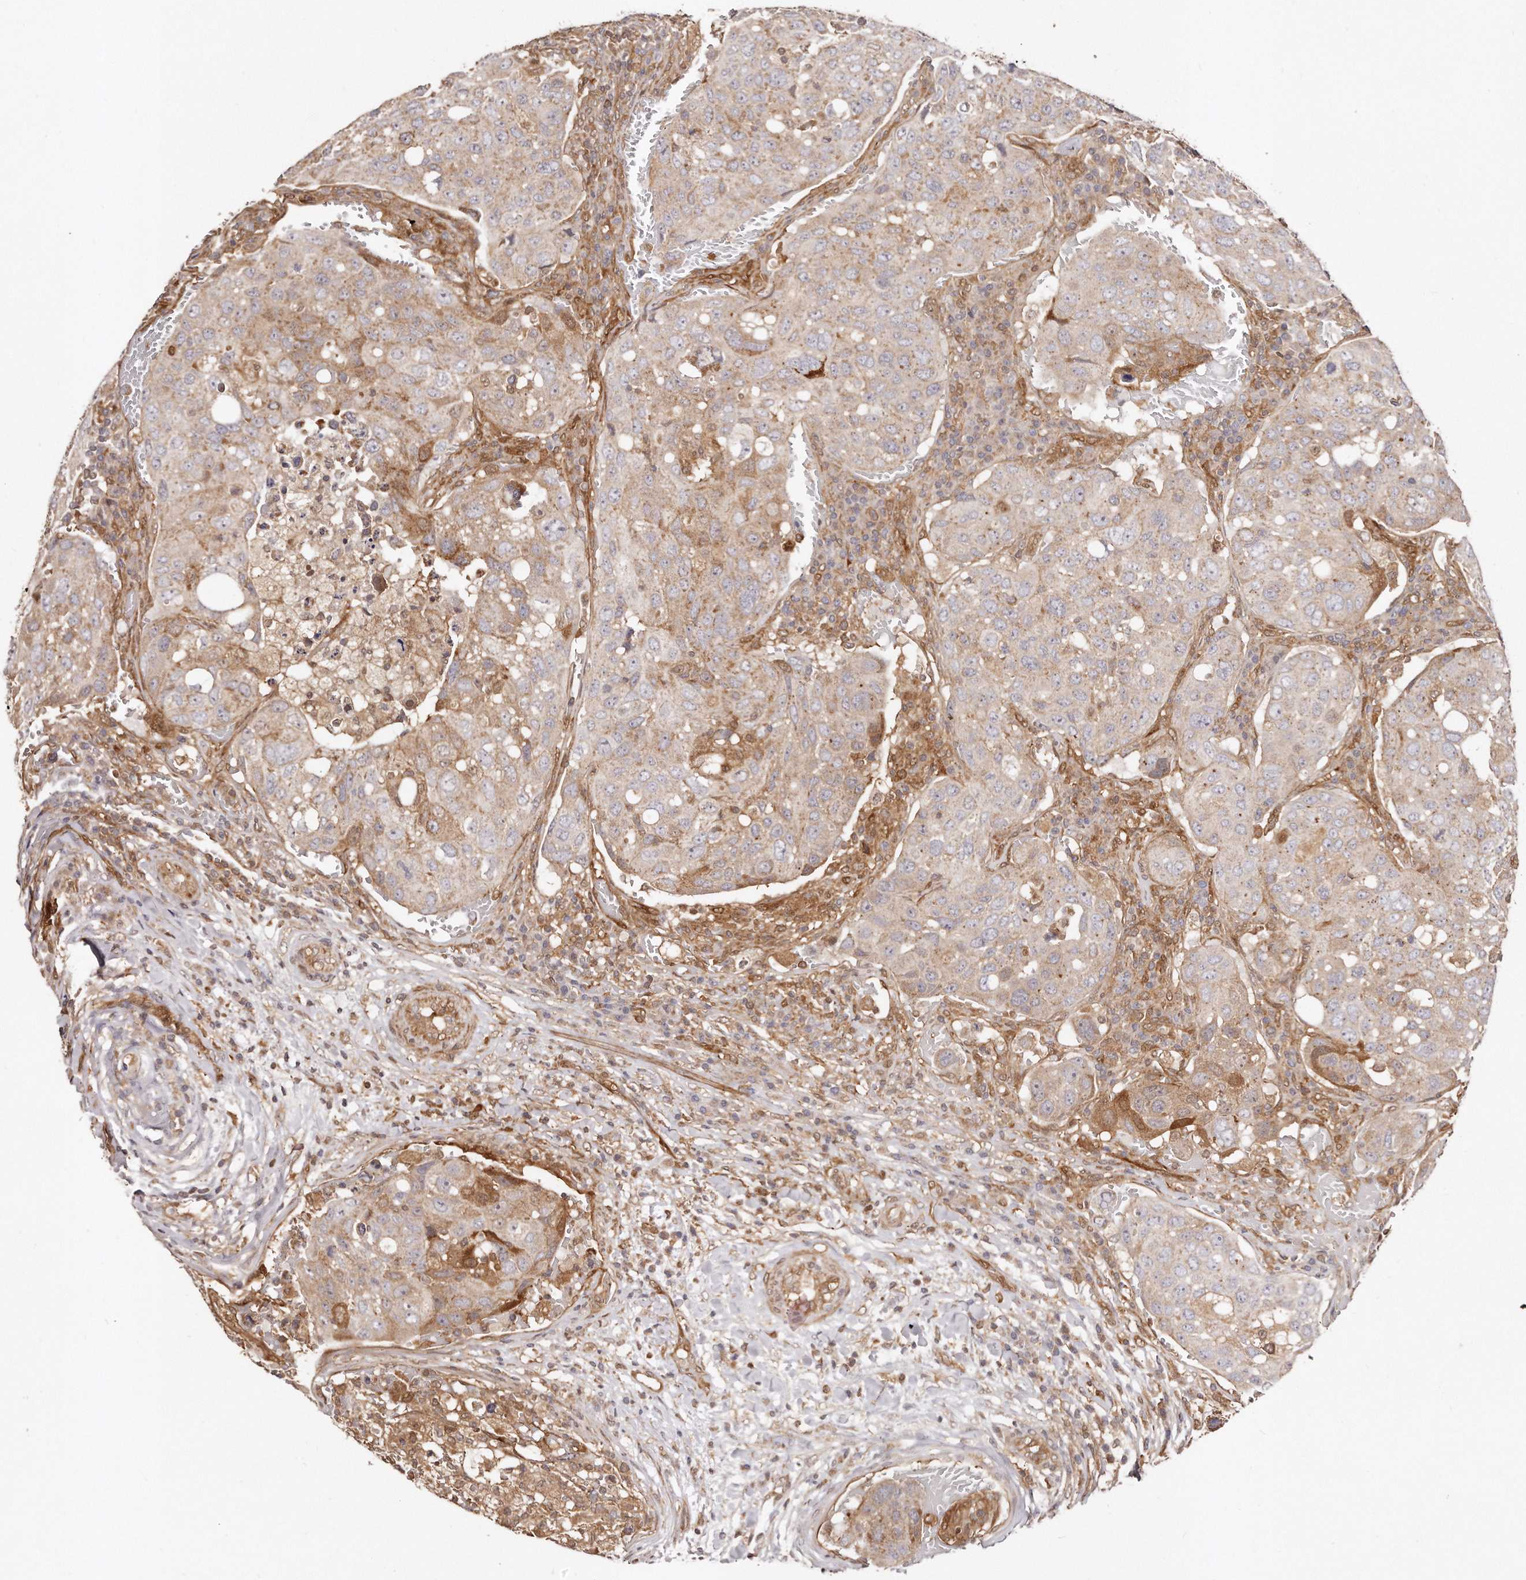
{"staining": {"intensity": "weak", "quantity": "25%-75%", "location": "cytoplasmic/membranous"}, "tissue": "urothelial cancer", "cell_type": "Tumor cells", "image_type": "cancer", "snomed": [{"axis": "morphology", "description": "Urothelial carcinoma, High grade"}, {"axis": "topography", "description": "Lymph node"}, {"axis": "topography", "description": "Urinary bladder"}], "caption": "Brown immunohistochemical staining in human urothelial cancer shows weak cytoplasmic/membranous positivity in approximately 25%-75% of tumor cells.", "gene": "GBP4", "patient": {"sex": "male", "age": 51}}